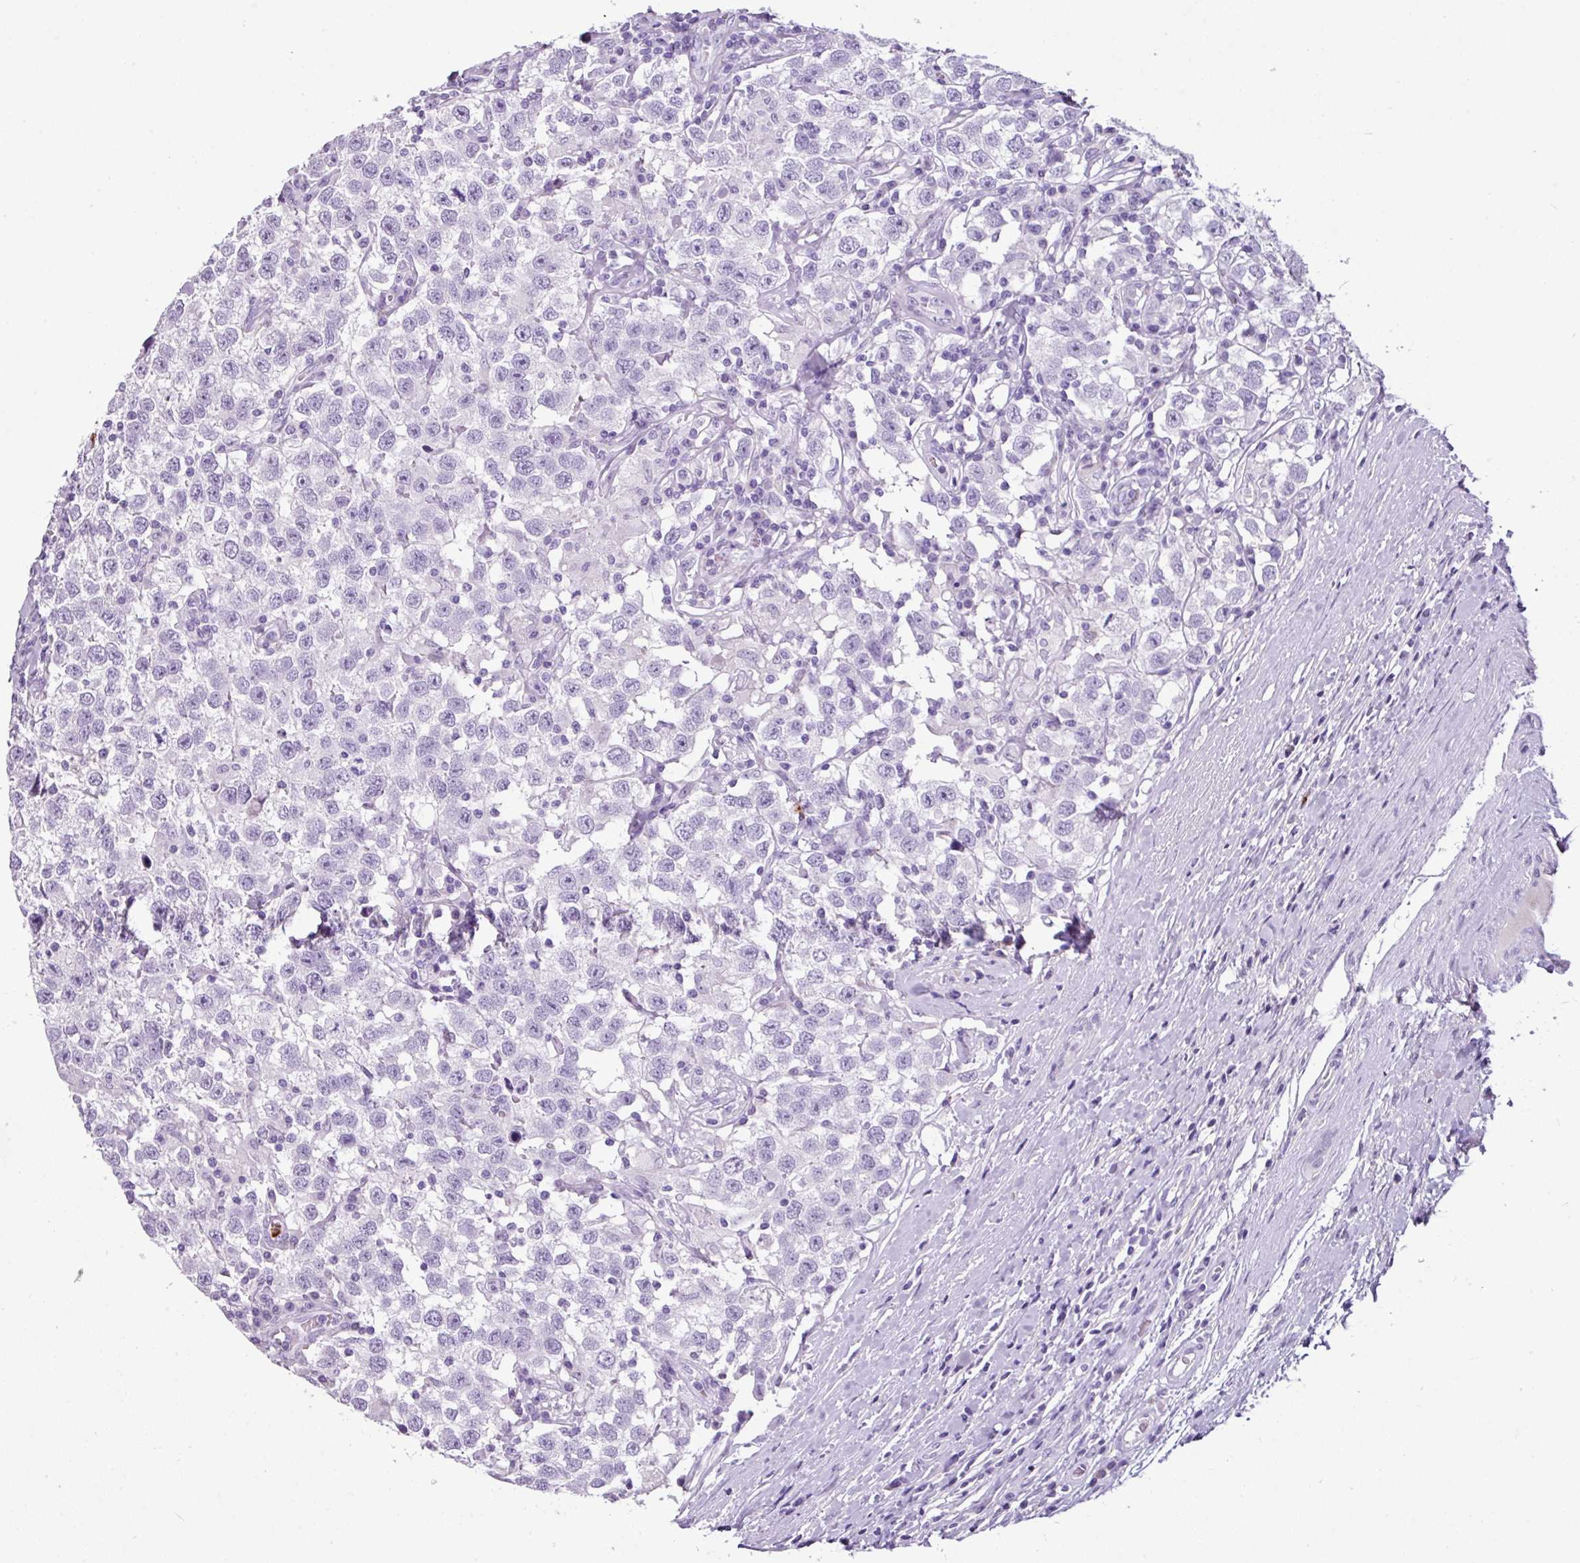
{"staining": {"intensity": "negative", "quantity": "none", "location": "none"}, "tissue": "testis cancer", "cell_type": "Tumor cells", "image_type": "cancer", "snomed": [{"axis": "morphology", "description": "Seminoma, NOS"}, {"axis": "topography", "description": "Testis"}], "caption": "IHC photomicrograph of neoplastic tissue: seminoma (testis) stained with DAB (3,3'-diaminobenzidine) displays no significant protein positivity in tumor cells.", "gene": "CTSG", "patient": {"sex": "male", "age": 41}}